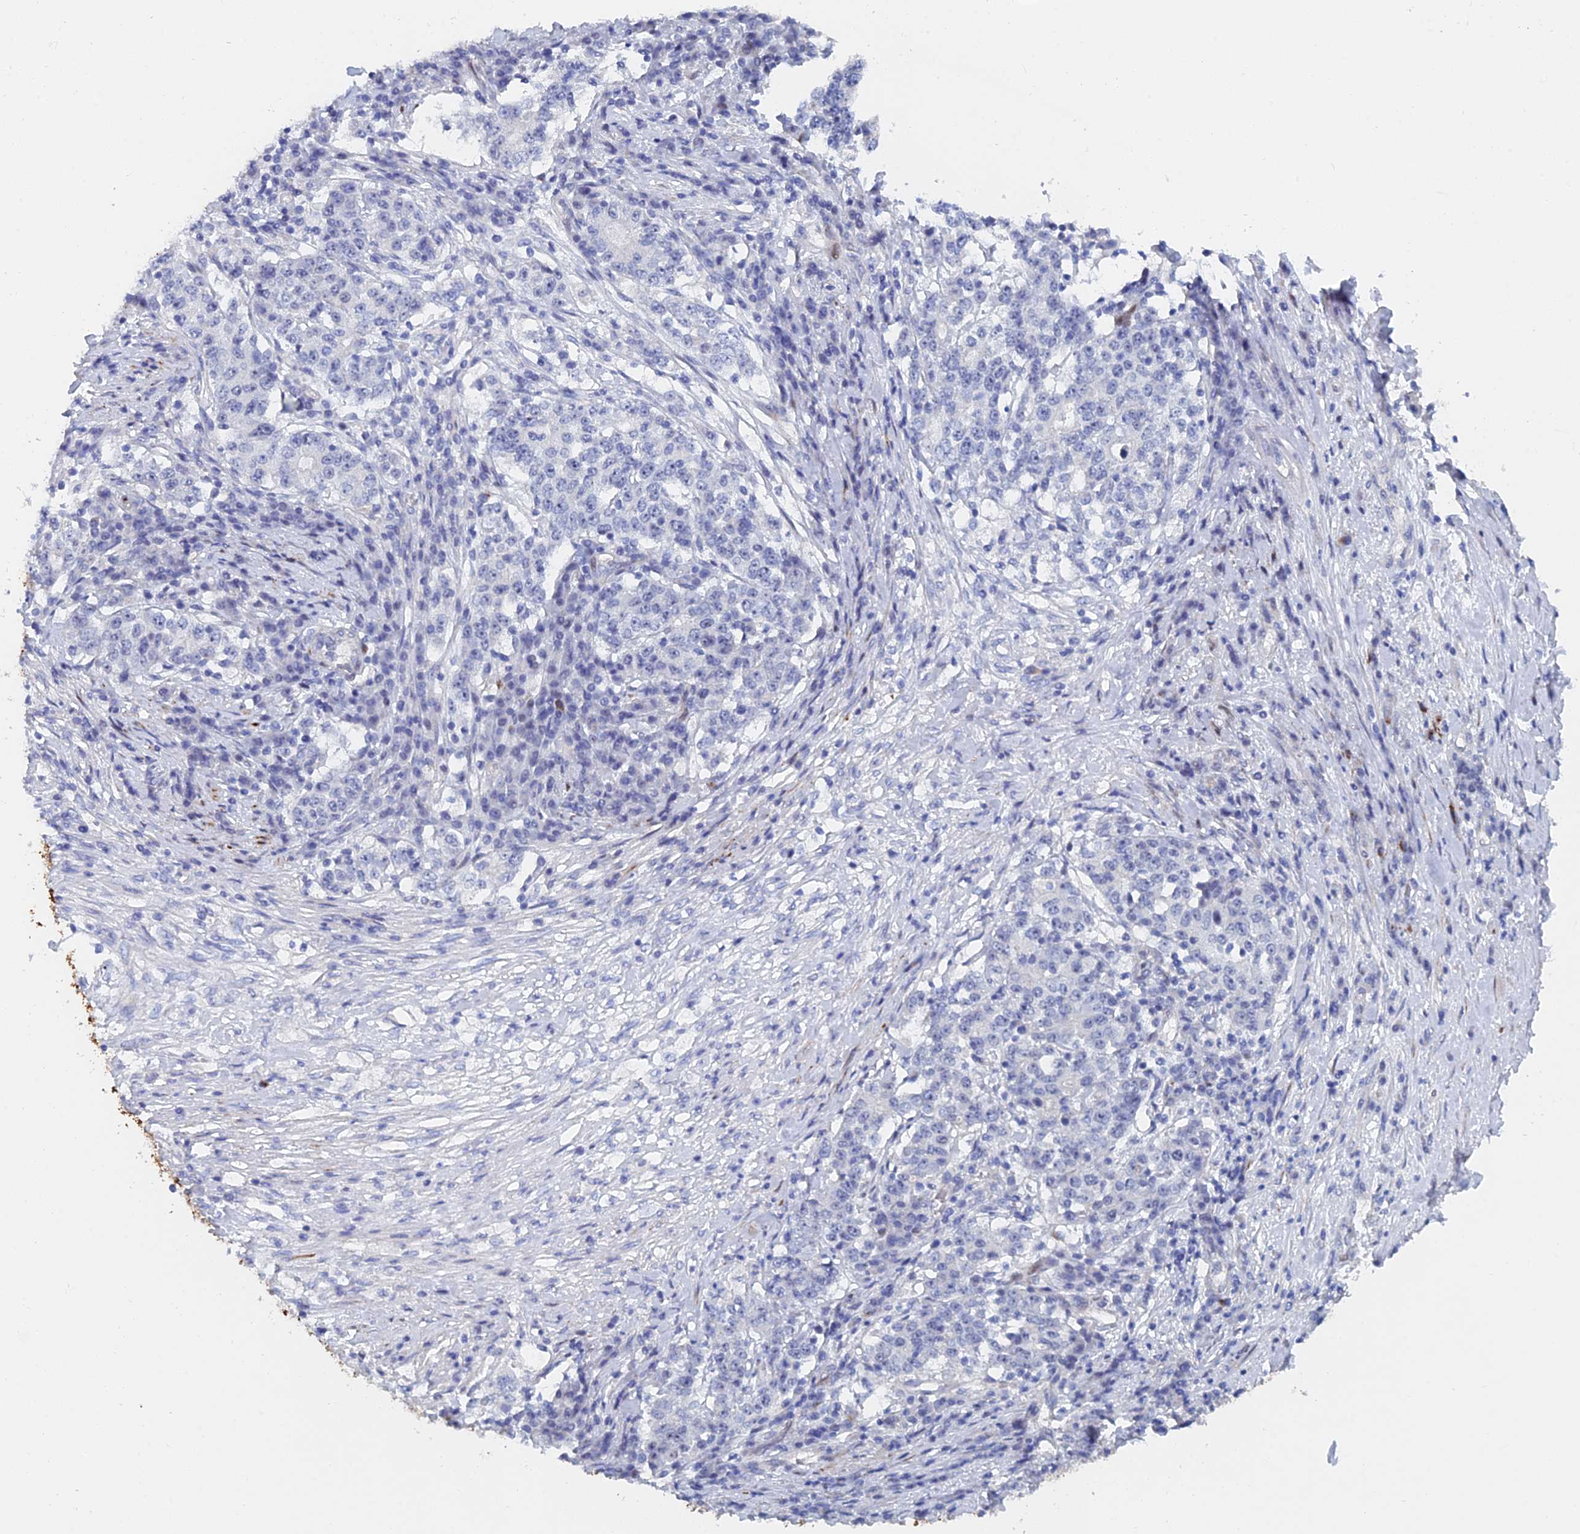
{"staining": {"intensity": "negative", "quantity": "none", "location": "none"}, "tissue": "stomach cancer", "cell_type": "Tumor cells", "image_type": "cancer", "snomed": [{"axis": "morphology", "description": "Adenocarcinoma, NOS"}, {"axis": "topography", "description": "Stomach"}], "caption": "DAB immunohistochemical staining of human adenocarcinoma (stomach) exhibits no significant positivity in tumor cells.", "gene": "DRGX", "patient": {"sex": "male", "age": 59}}